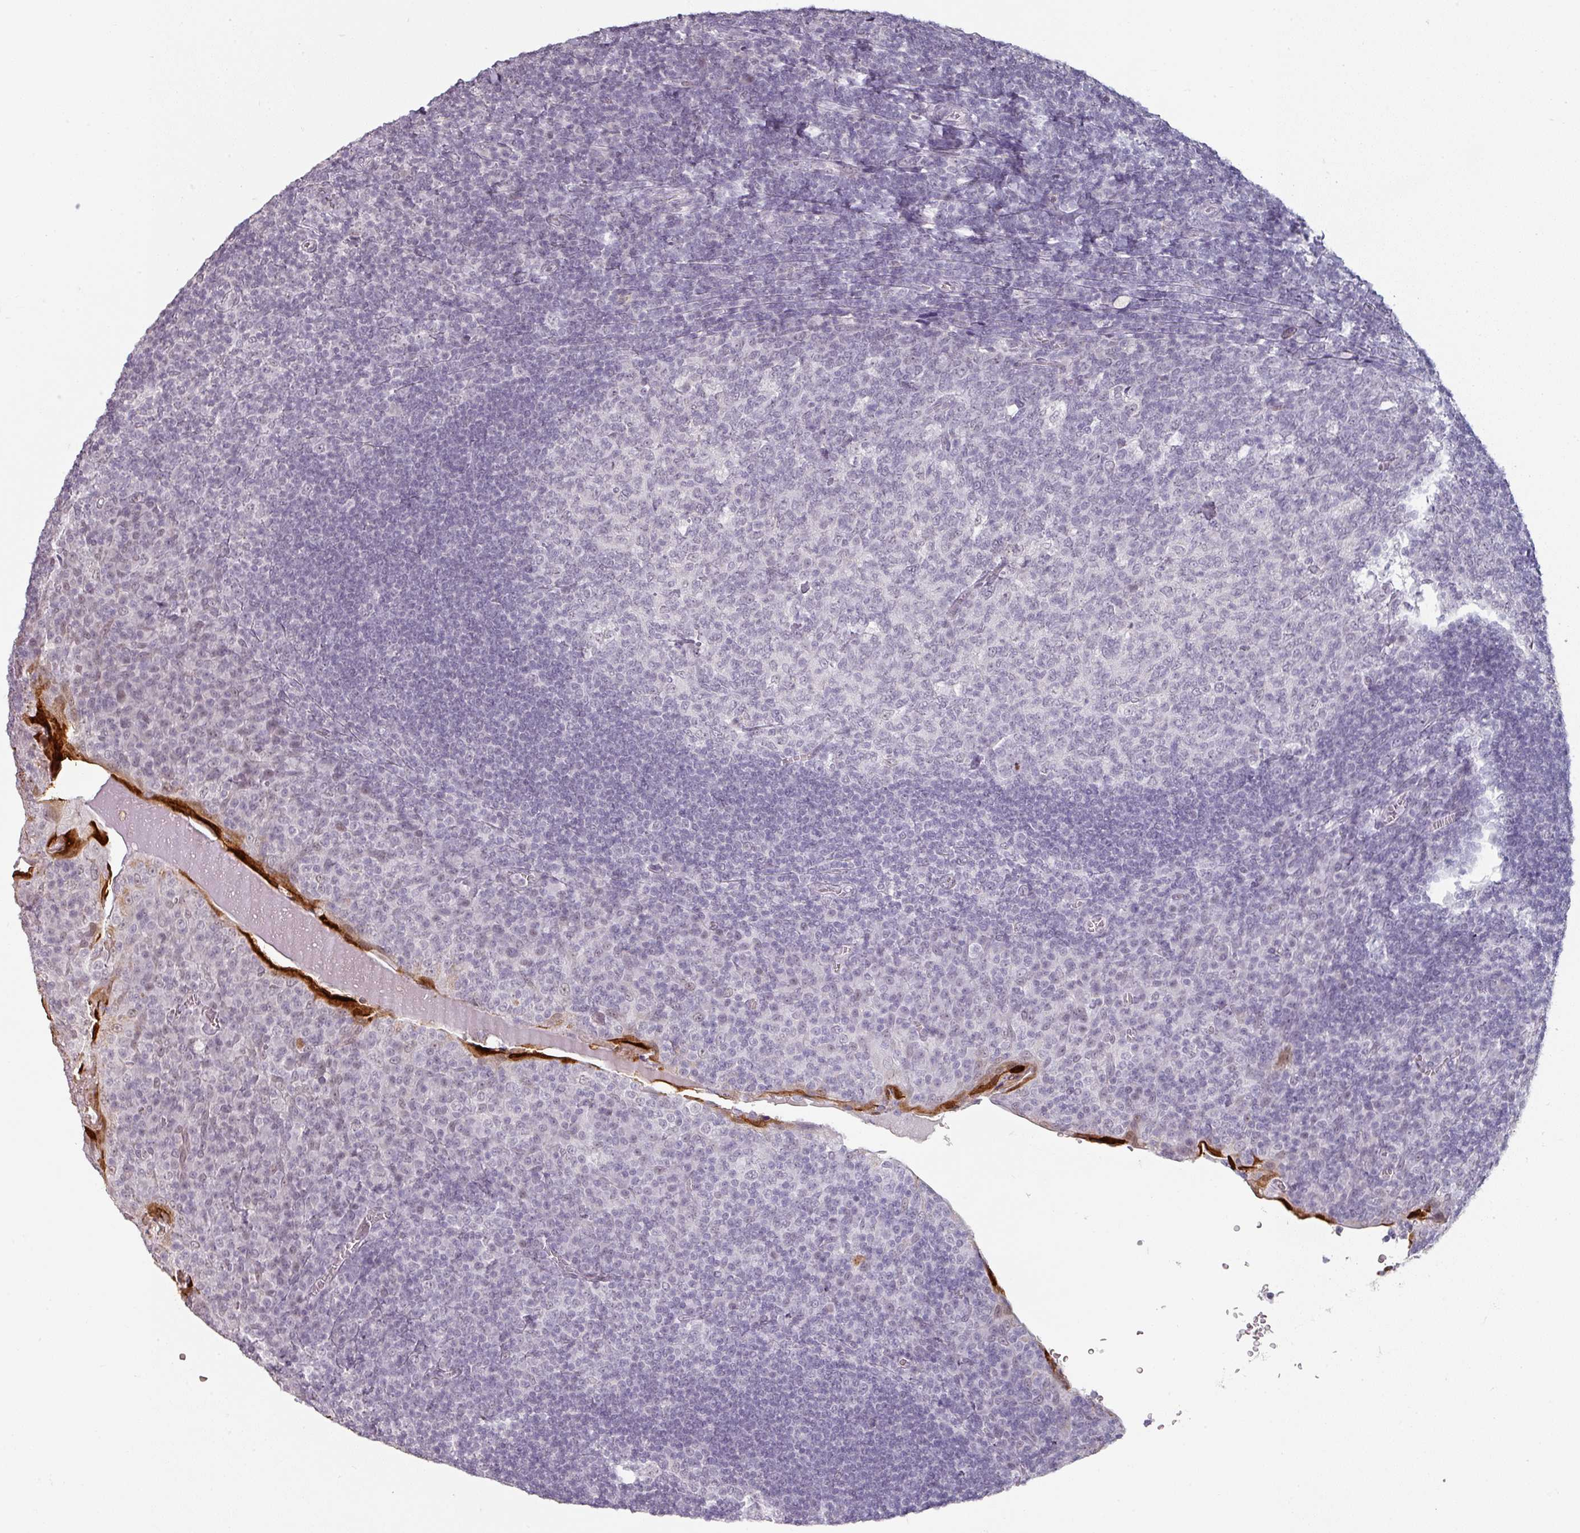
{"staining": {"intensity": "negative", "quantity": "none", "location": "none"}, "tissue": "tonsil", "cell_type": "Germinal center cells", "image_type": "normal", "snomed": [{"axis": "morphology", "description": "Normal tissue, NOS"}, {"axis": "topography", "description": "Tonsil"}], "caption": "Photomicrograph shows no significant protein expression in germinal center cells of unremarkable tonsil.", "gene": "SPRR1A", "patient": {"sex": "male", "age": 17}}